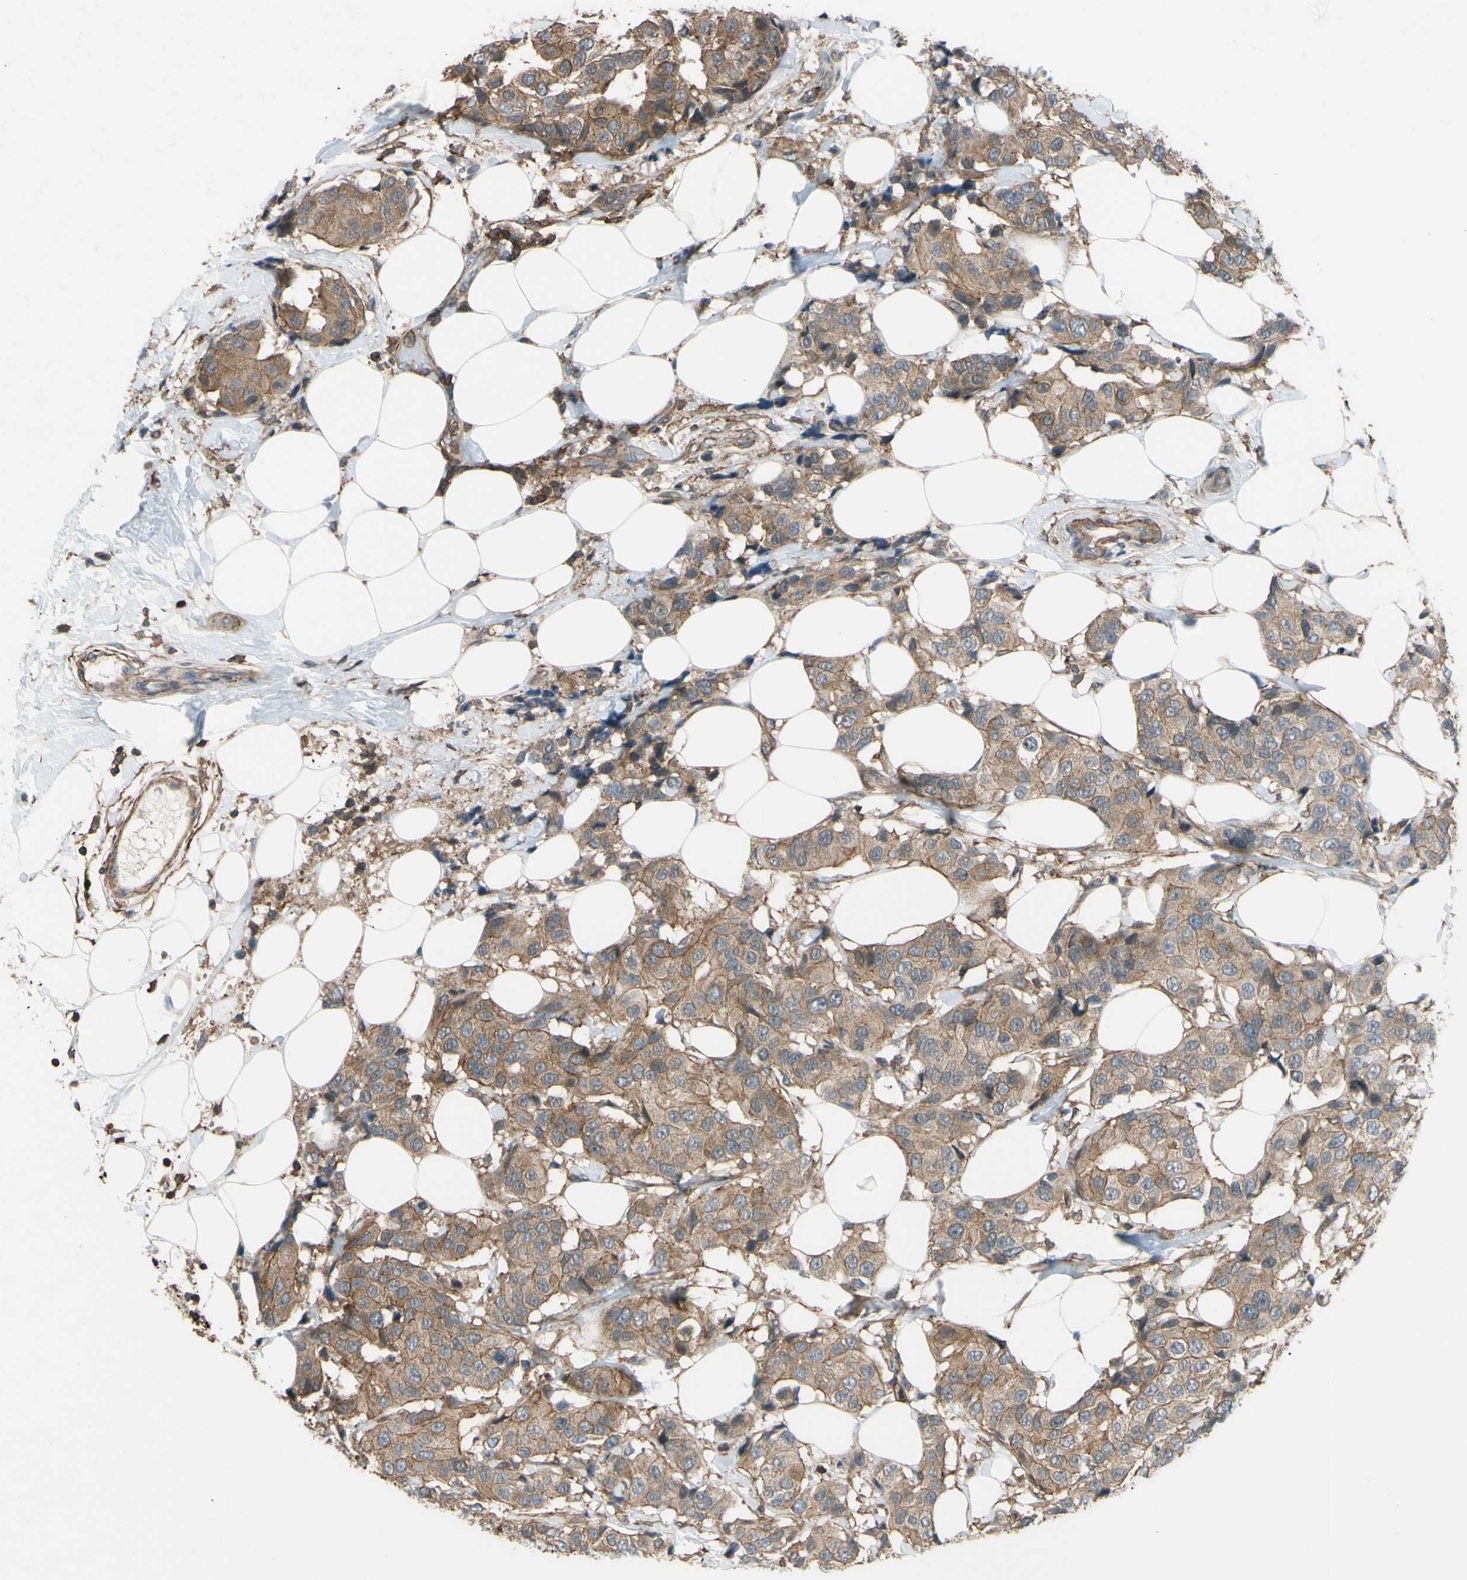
{"staining": {"intensity": "moderate", "quantity": ">75%", "location": "cytoplasmic/membranous"}, "tissue": "breast cancer", "cell_type": "Tumor cells", "image_type": "cancer", "snomed": [{"axis": "morphology", "description": "Normal tissue, NOS"}, {"axis": "morphology", "description": "Duct carcinoma"}, {"axis": "topography", "description": "Breast"}], "caption": "Immunohistochemical staining of breast infiltrating ductal carcinoma shows moderate cytoplasmic/membranous protein expression in about >75% of tumor cells.", "gene": "ADD3", "patient": {"sex": "female", "age": 39}}